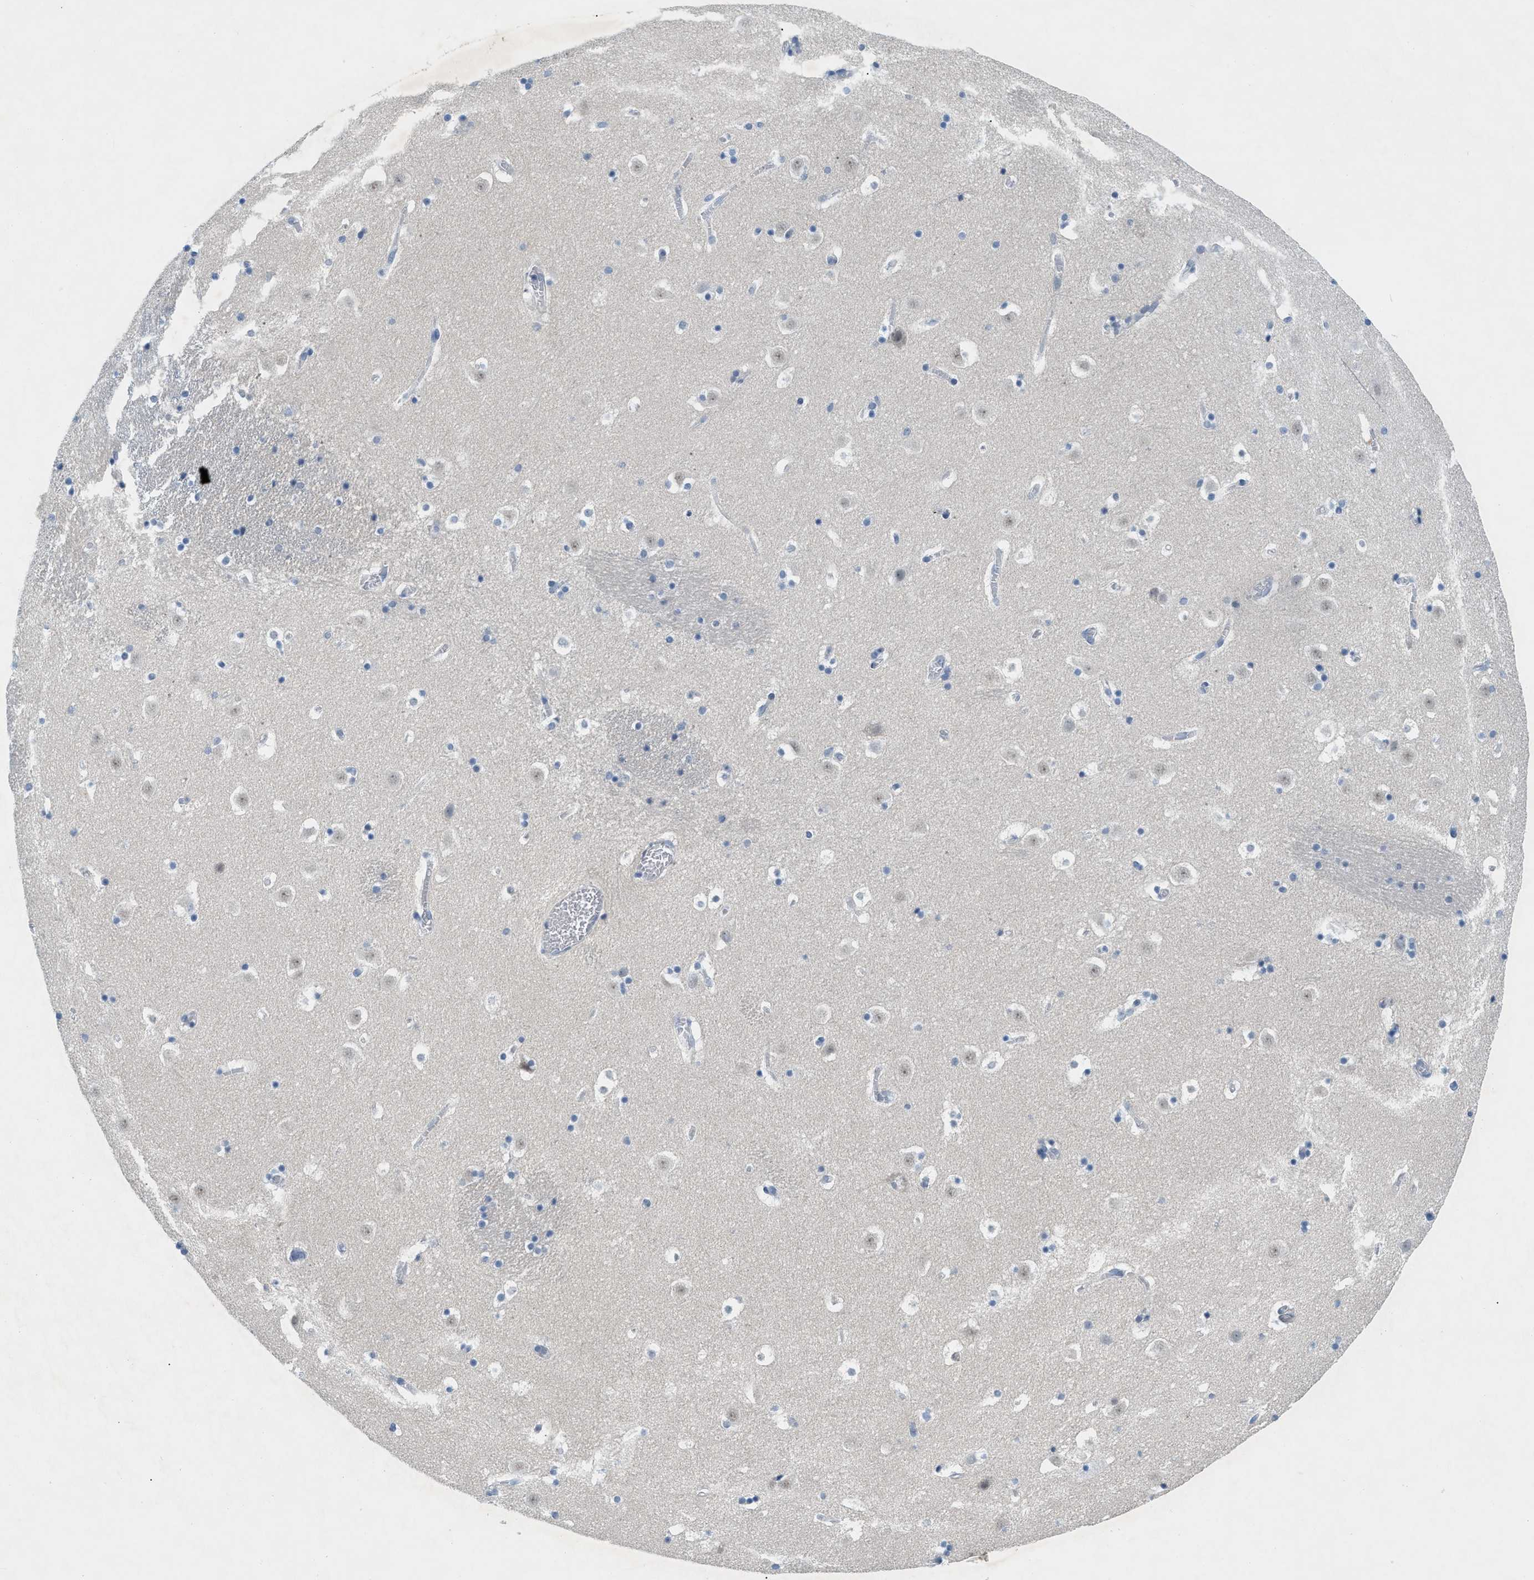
{"staining": {"intensity": "negative", "quantity": "none", "location": "none"}, "tissue": "caudate", "cell_type": "Glial cells", "image_type": "normal", "snomed": [{"axis": "morphology", "description": "Normal tissue, NOS"}, {"axis": "topography", "description": "Lateral ventricle wall"}], "caption": "High power microscopy image of an IHC photomicrograph of normal caudate, revealing no significant expression in glial cells. The staining is performed using DAB (3,3'-diaminobenzidine) brown chromogen with nuclei counter-stained in using hematoxylin.", "gene": "HLTF", "patient": {"sex": "male", "age": 45}}